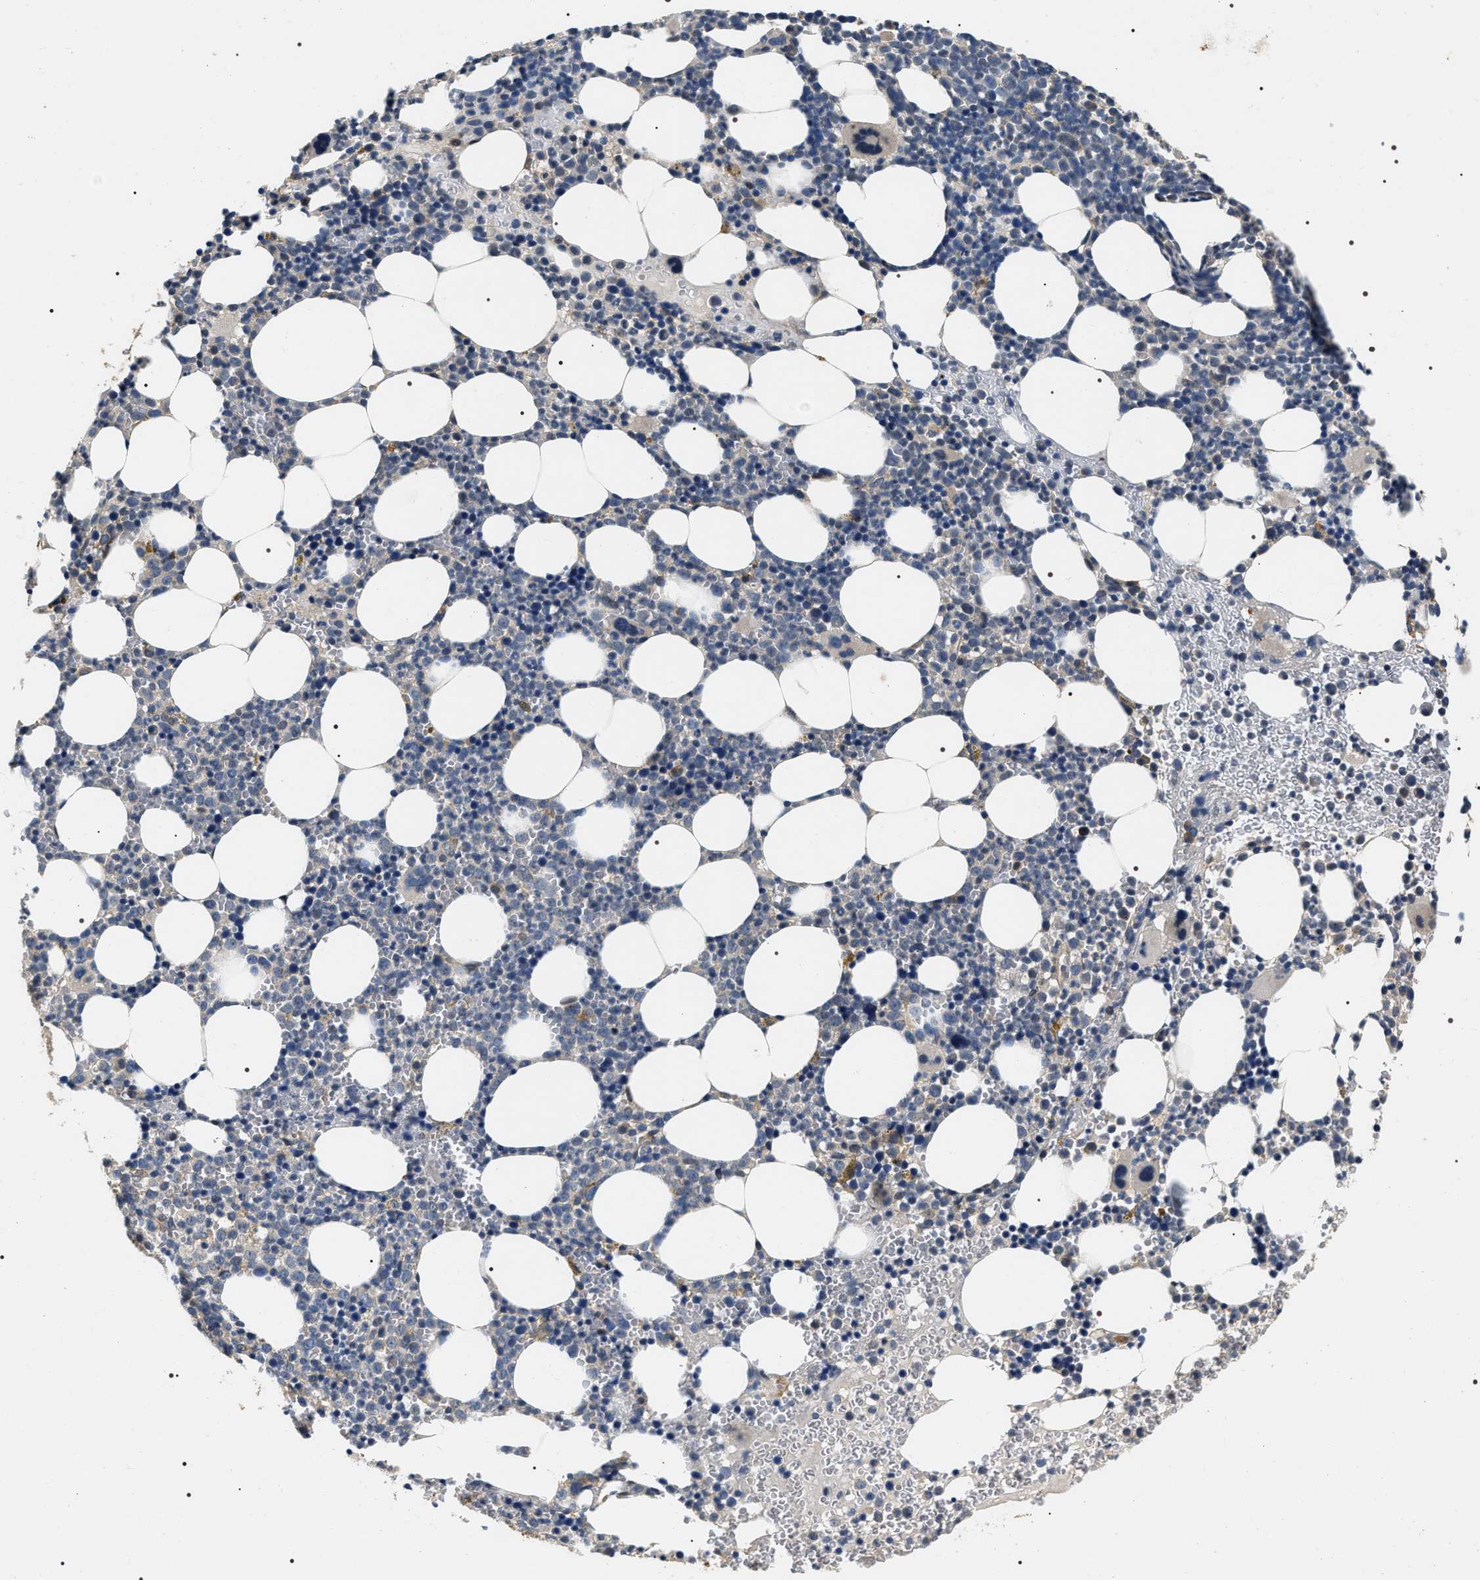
{"staining": {"intensity": "negative", "quantity": "none", "location": "none"}, "tissue": "bone marrow", "cell_type": "Hematopoietic cells", "image_type": "normal", "snomed": [{"axis": "morphology", "description": "Normal tissue, NOS"}, {"axis": "morphology", "description": "Inflammation, NOS"}, {"axis": "topography", "description": "Bone marrow"}], "caption": "Immunohistochemistry micrograph of unremarkable bone marrow stained for a protein (brown), which displays no positivity in hematopoietic cells.", "gene": "IFT81", "patient": {"sex": "female", "age": 67}}